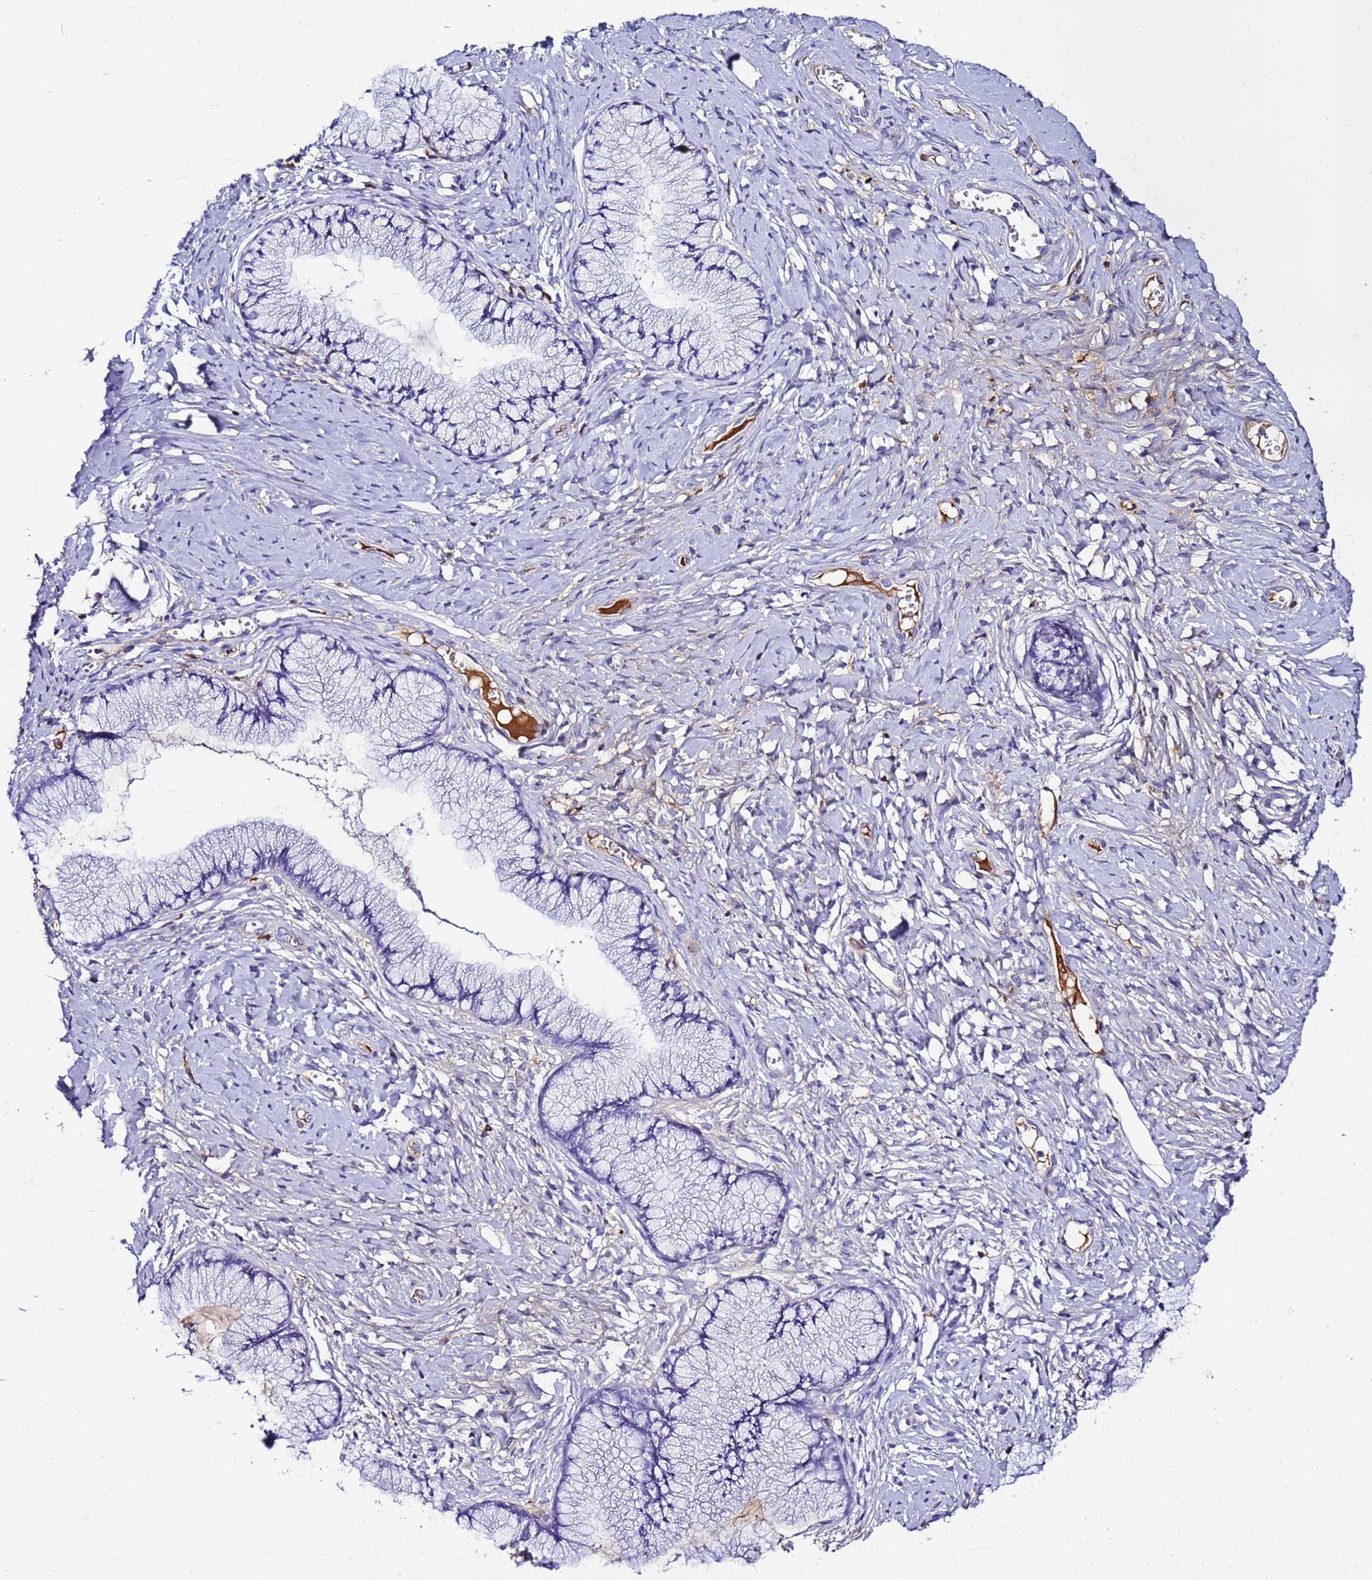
{"staining": {"intensity": "negative", "quantity": "none", "location": "none"}, "tissue": "cervix", "cell_type": "Glandular cells", "image_type": "normal", "snomed": [{"axis": "morphology", "description": "Normal tissue, NOS"}, {"axis": "topography", "description": "Cervix"}], "caption": "The photomicrograph reveals no staining of glandular cells in normal cervix. (Stains: DAB immunohistochemistry (IHC) with hematoxylin counter stain, Microscopy: brightfield microscopy at high magnification).", "gene": "CFHR1", "patient": {"sex": "female", "age": 42}}